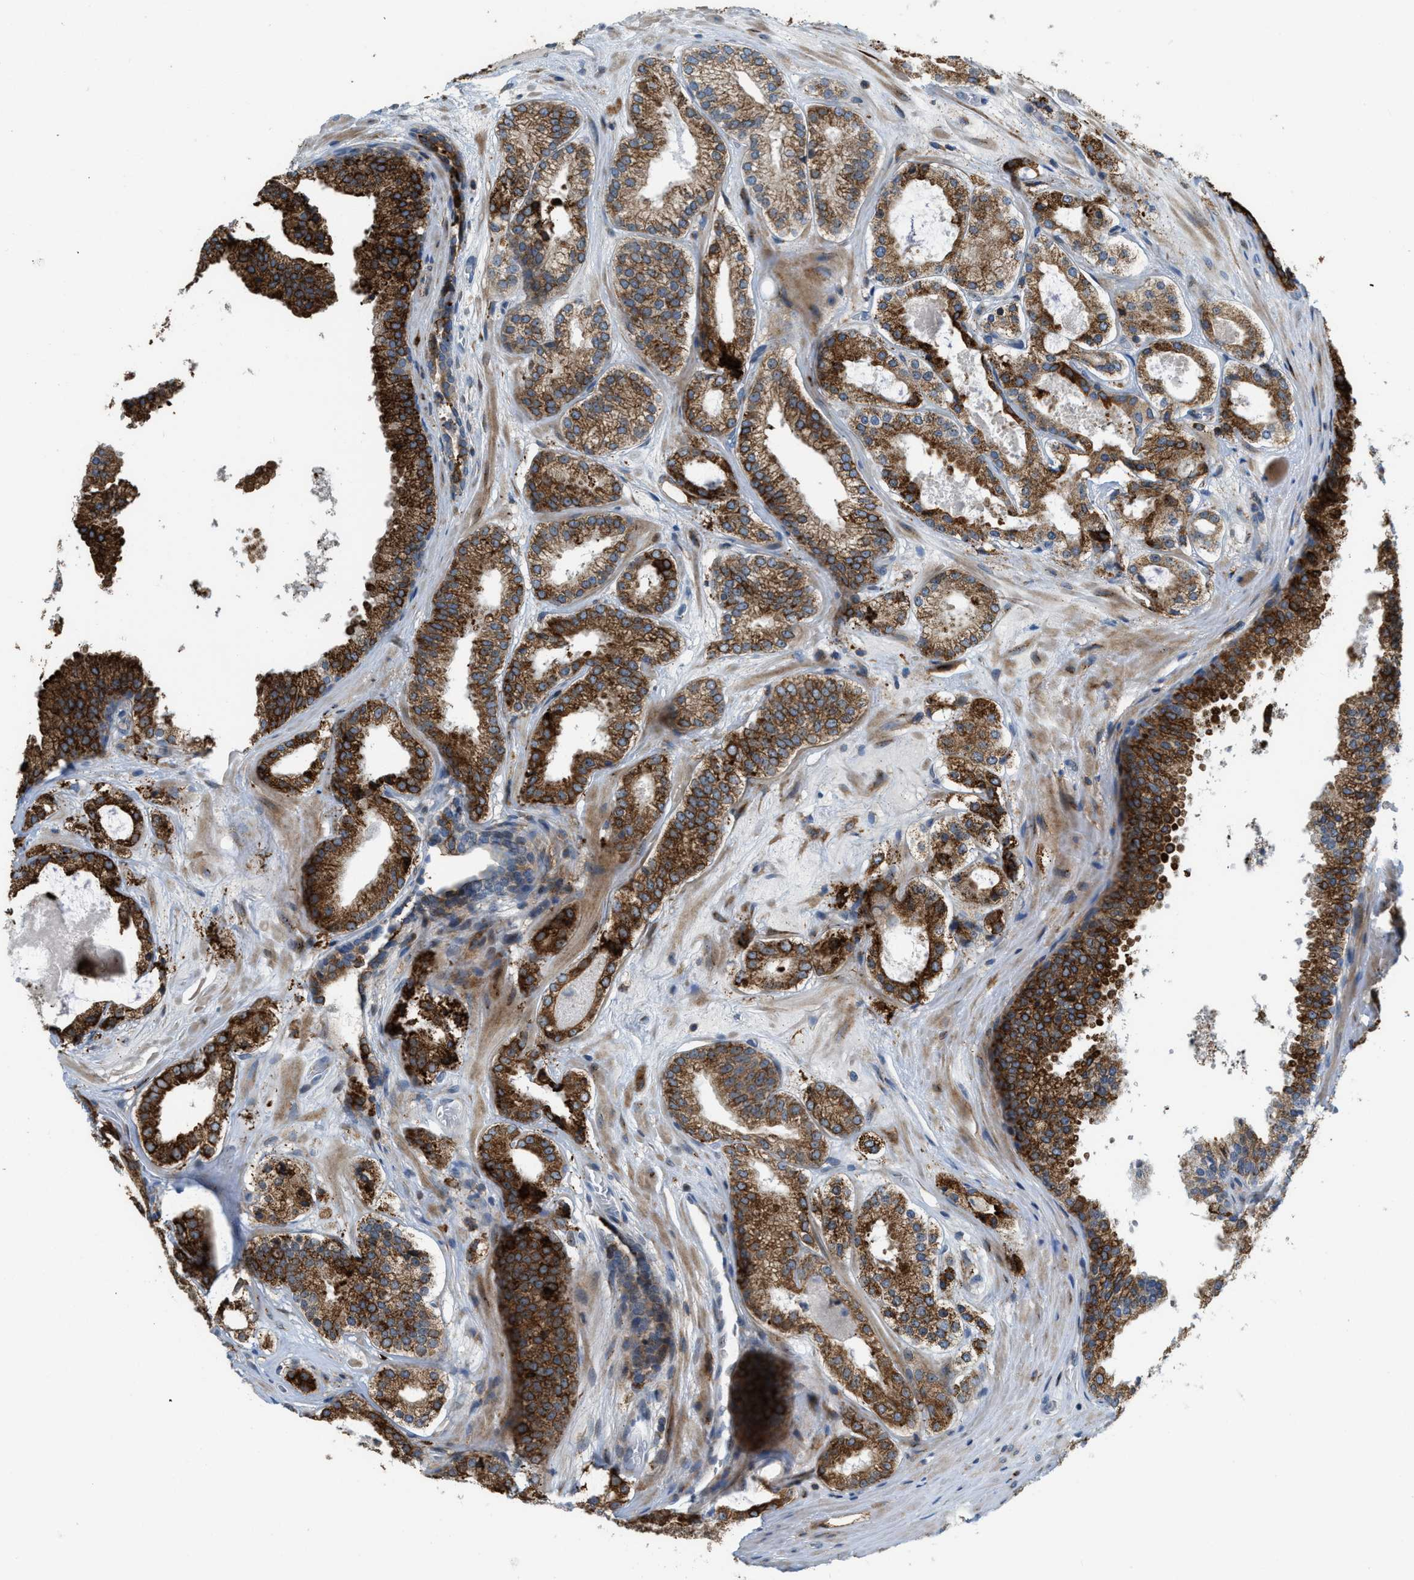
{"staining": {"intensity": "strong", "quantity": ">75%", "location": "cytoplasmic/membranous"}, "tissue": "prostate cancer", "cell_type": "Tumor cells", "image_type": "cancer", "snomed": [{"axis": "morphology", "description": "Adenocarcinoma, High grade"}, {"axis": "topography", "description": "Prostate"}], "caption": "Immunohistochemical staining of human high-grade adenocarcinoma (prostate) exhibits high levels of strong cytoplasmic/membranous expression in about >75% of tumor cells. Ihc stains the protein of interest in brown and the nuclei are stained blue.", "gene": "DIPK1A", "patient": {"sex": "male", "age": 65}}